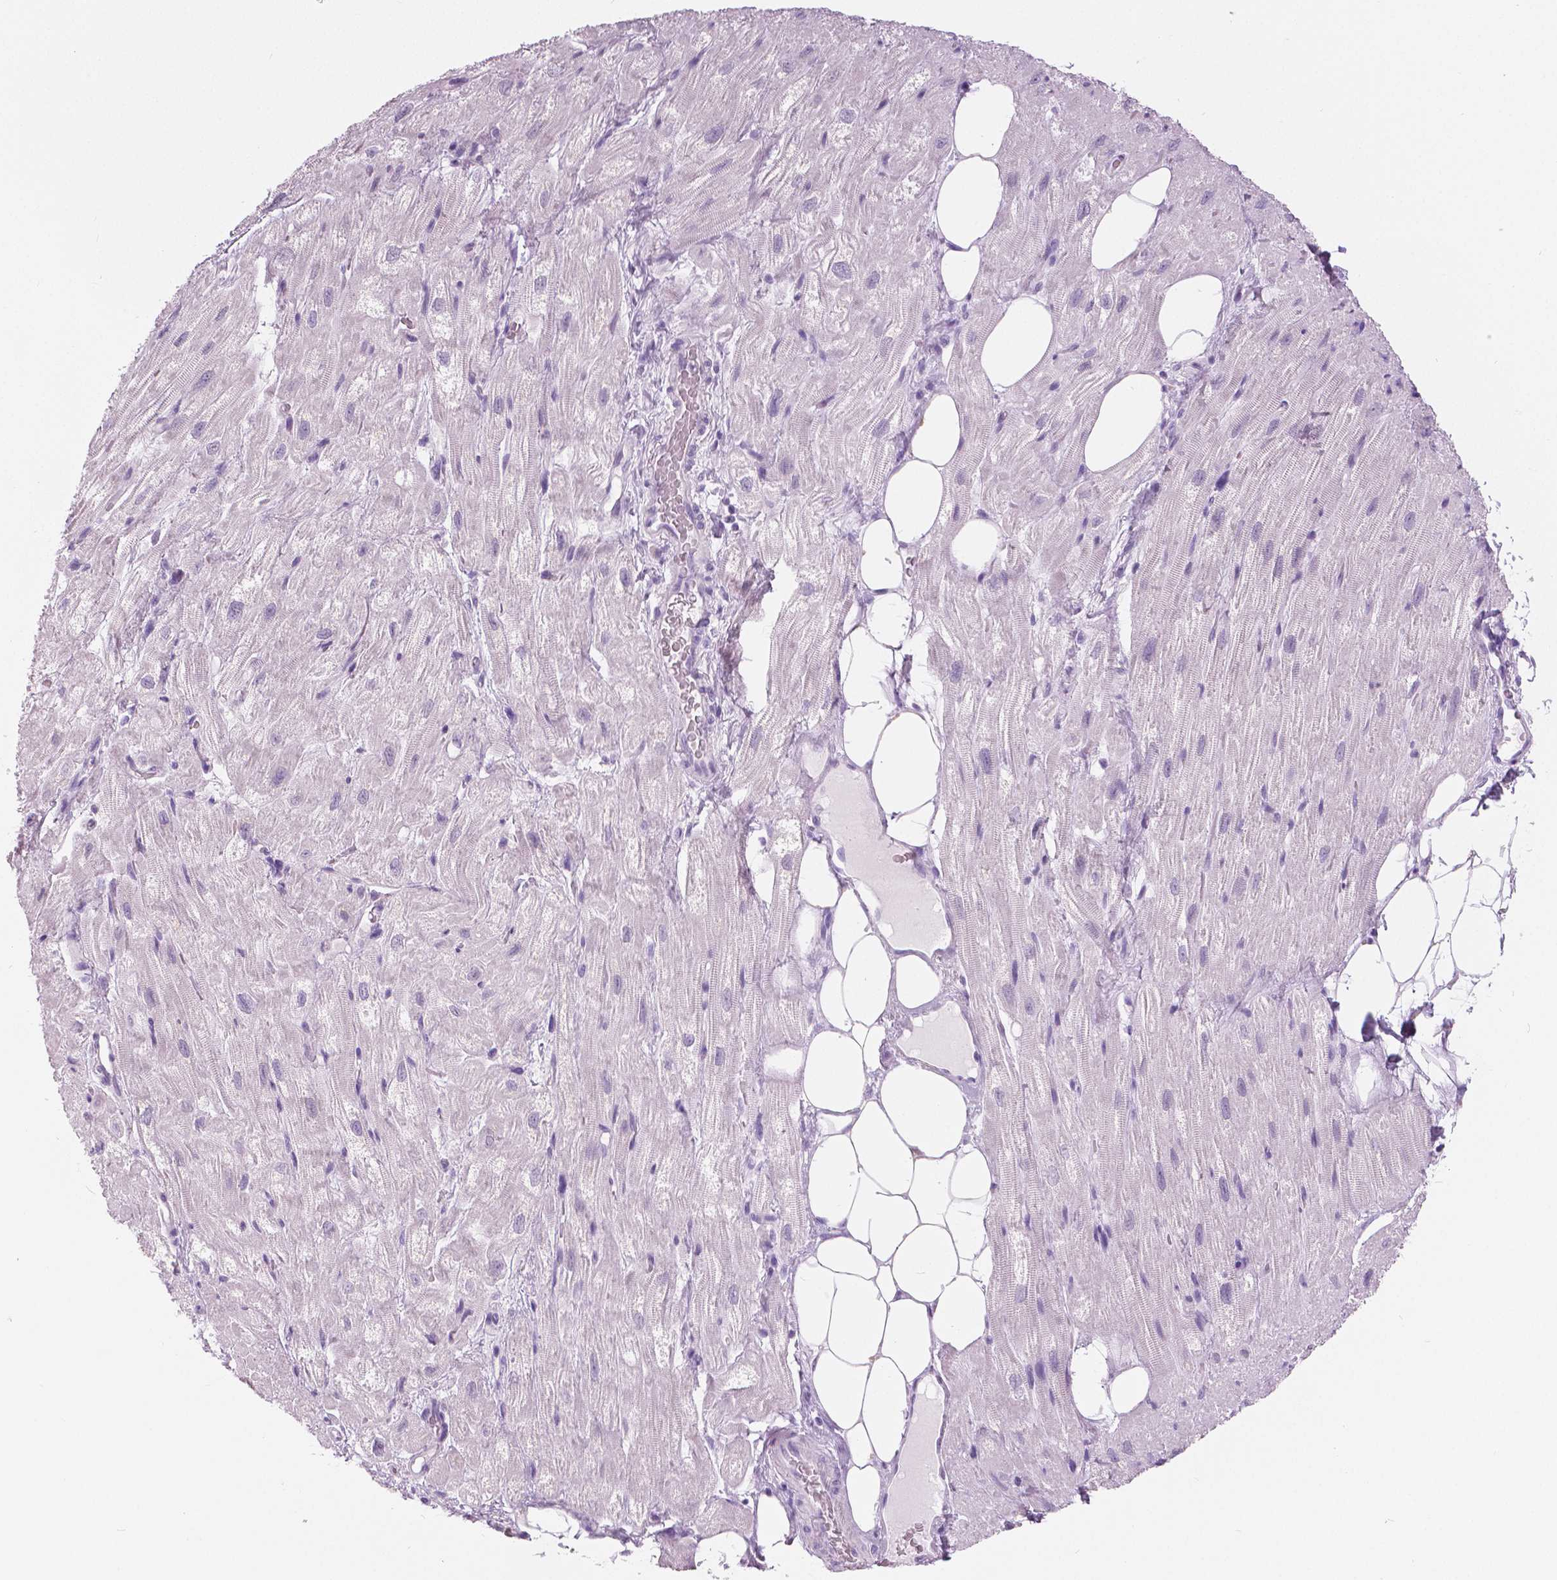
{"staining": {"intensity": "negative", "quantity": "none", "location": "none"}, "tissue": "heart muscle", "cell_type": "Cardiomyocytes", "image_type": "normal", "snomed": [{"axis": "morphology", "description": "Normal tissue, NOS"}, {"axis": "topography", "description": "Heart"}], "caption": "The micrograph shows no significant positivity in cardiomyocytes of heart muscle.", "gene": "SFTPD", "patient": {"sex": "female", "age": 69}}